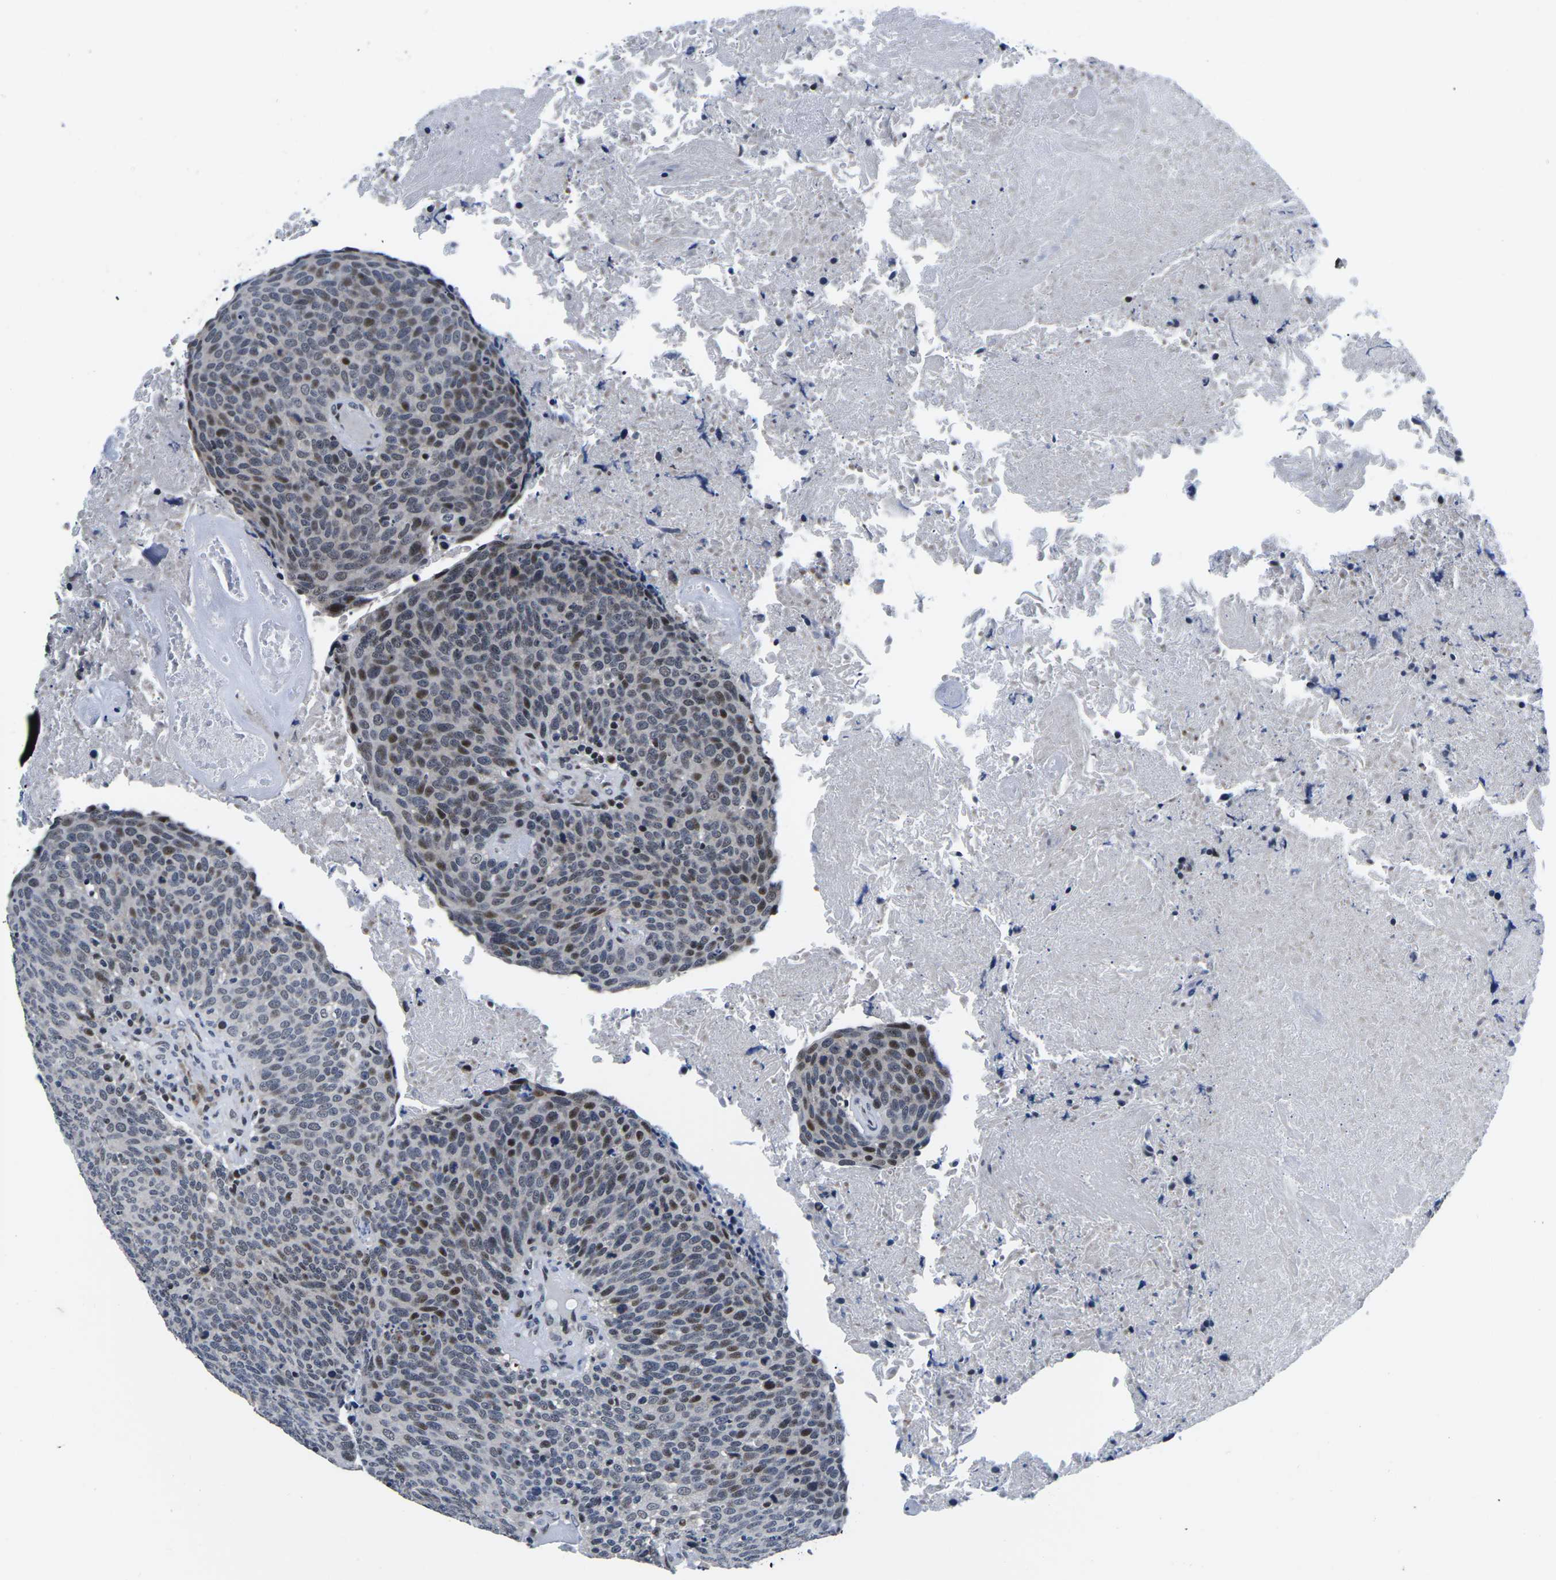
{"staining": {"intensity": "strong", "quantity": "25%-75%", "location": "nuclear"}, "tissue": "head and neck cancer", "cell_type": "Tumor cells", "image_type": "cancer", "snomed": [{"axis": "morphology", "description": "Squamous cell carcinoma, NOS"}, {"axis": "morphology", "description": "Squamous cell carcinoma, metastatic, NOS"}, {"axis": "topography", "description": "Lymph node"}, {"axis": "topography", "description": "Head-Neck"}], "caption": "Protein staining of head and neck cancer tissue exhibits strong nuclear staining in about 25%-75% of tumor cells. (DAB (3,3'-diaminobenzidine) IHC with brightfield microscopy, high magnification).", "gene": "CDC73", "patient": {"sex": "male", "age": 62}}